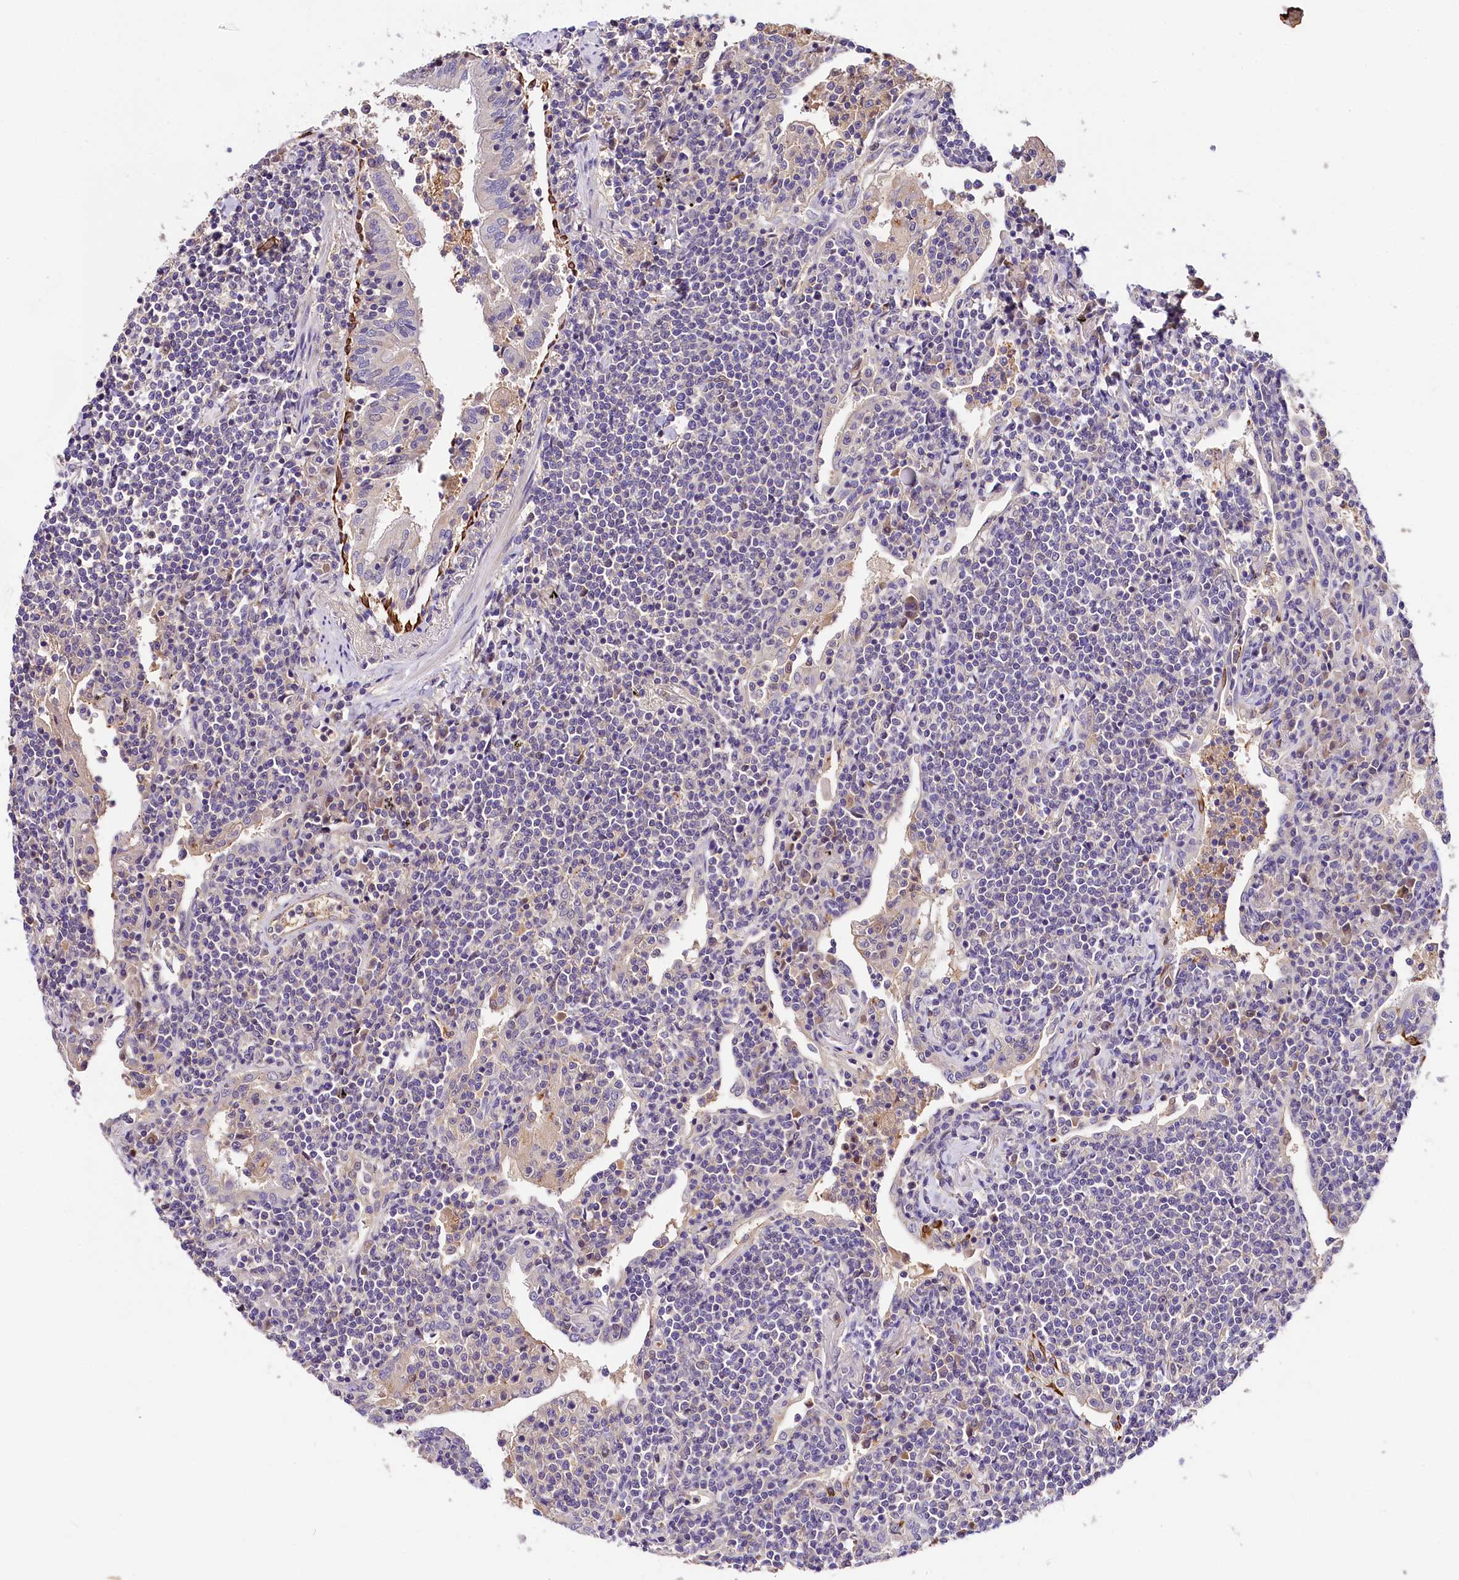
{"staining": {"intensity": "negative", "quantity": "none", "location": "none"}, "tissue": "lymphoma", "cell_type": "Tumor cells", "image_type": "cancer", "snomed": [{"axis": "morphology", "description": "Malignant lymphoma, non-Hodgkin's type, Low grade"}, {"axis": "topography", "description": "Lung"}], "caption": "The IHC histopathology image has no significant positivity in tumor cells of lymphoma tissue.", "gene": "ARMC6", "patient": {"sex": "female", "age": 71}}